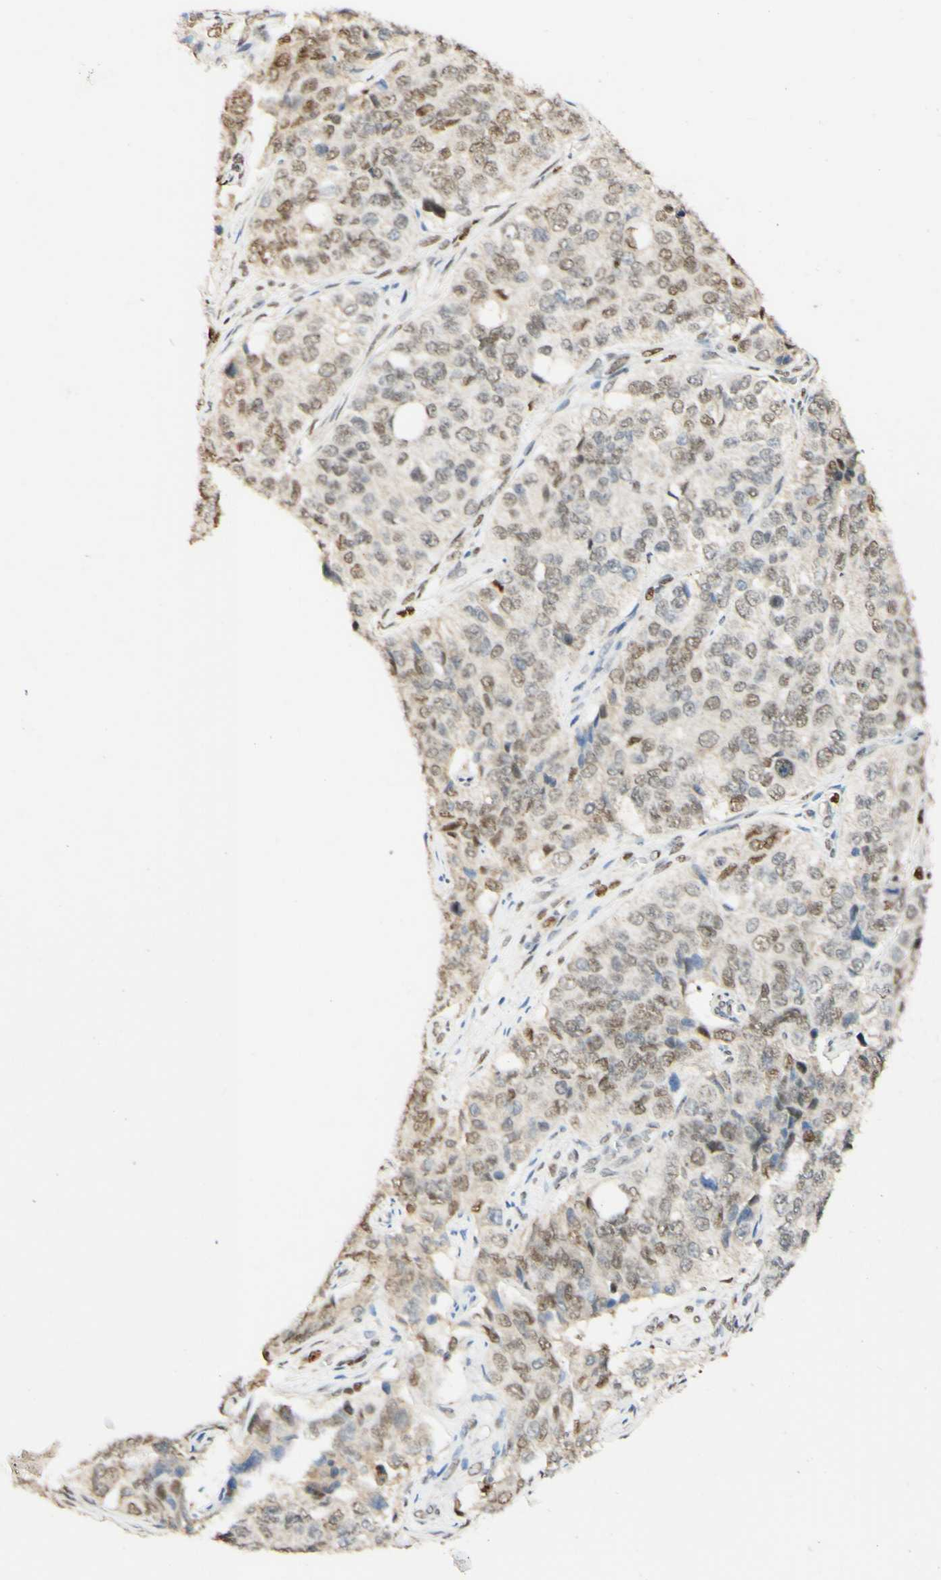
{"staining": {"intensity": "weak", "quantity": "25%-75%", "location": "nuclear"}, "tissue": "ovarian cancer", "cell_type": "Tumor cells", "image_type": "cancer", "snomed": [{"axis": "morphology", "description": "Carcinoma, endometroid"}, {"axis": "topography", "description": "Ovary"}], "caption": "A brown stain labels weak nuclear positivity of a protein in endometroid carcinoma (ovarian) tumor cells. (Brightfield microscopy of DAB IHC at high magnification).", "gene": "MAP3K4", "patient": {"sex": "female", "age": 51}}